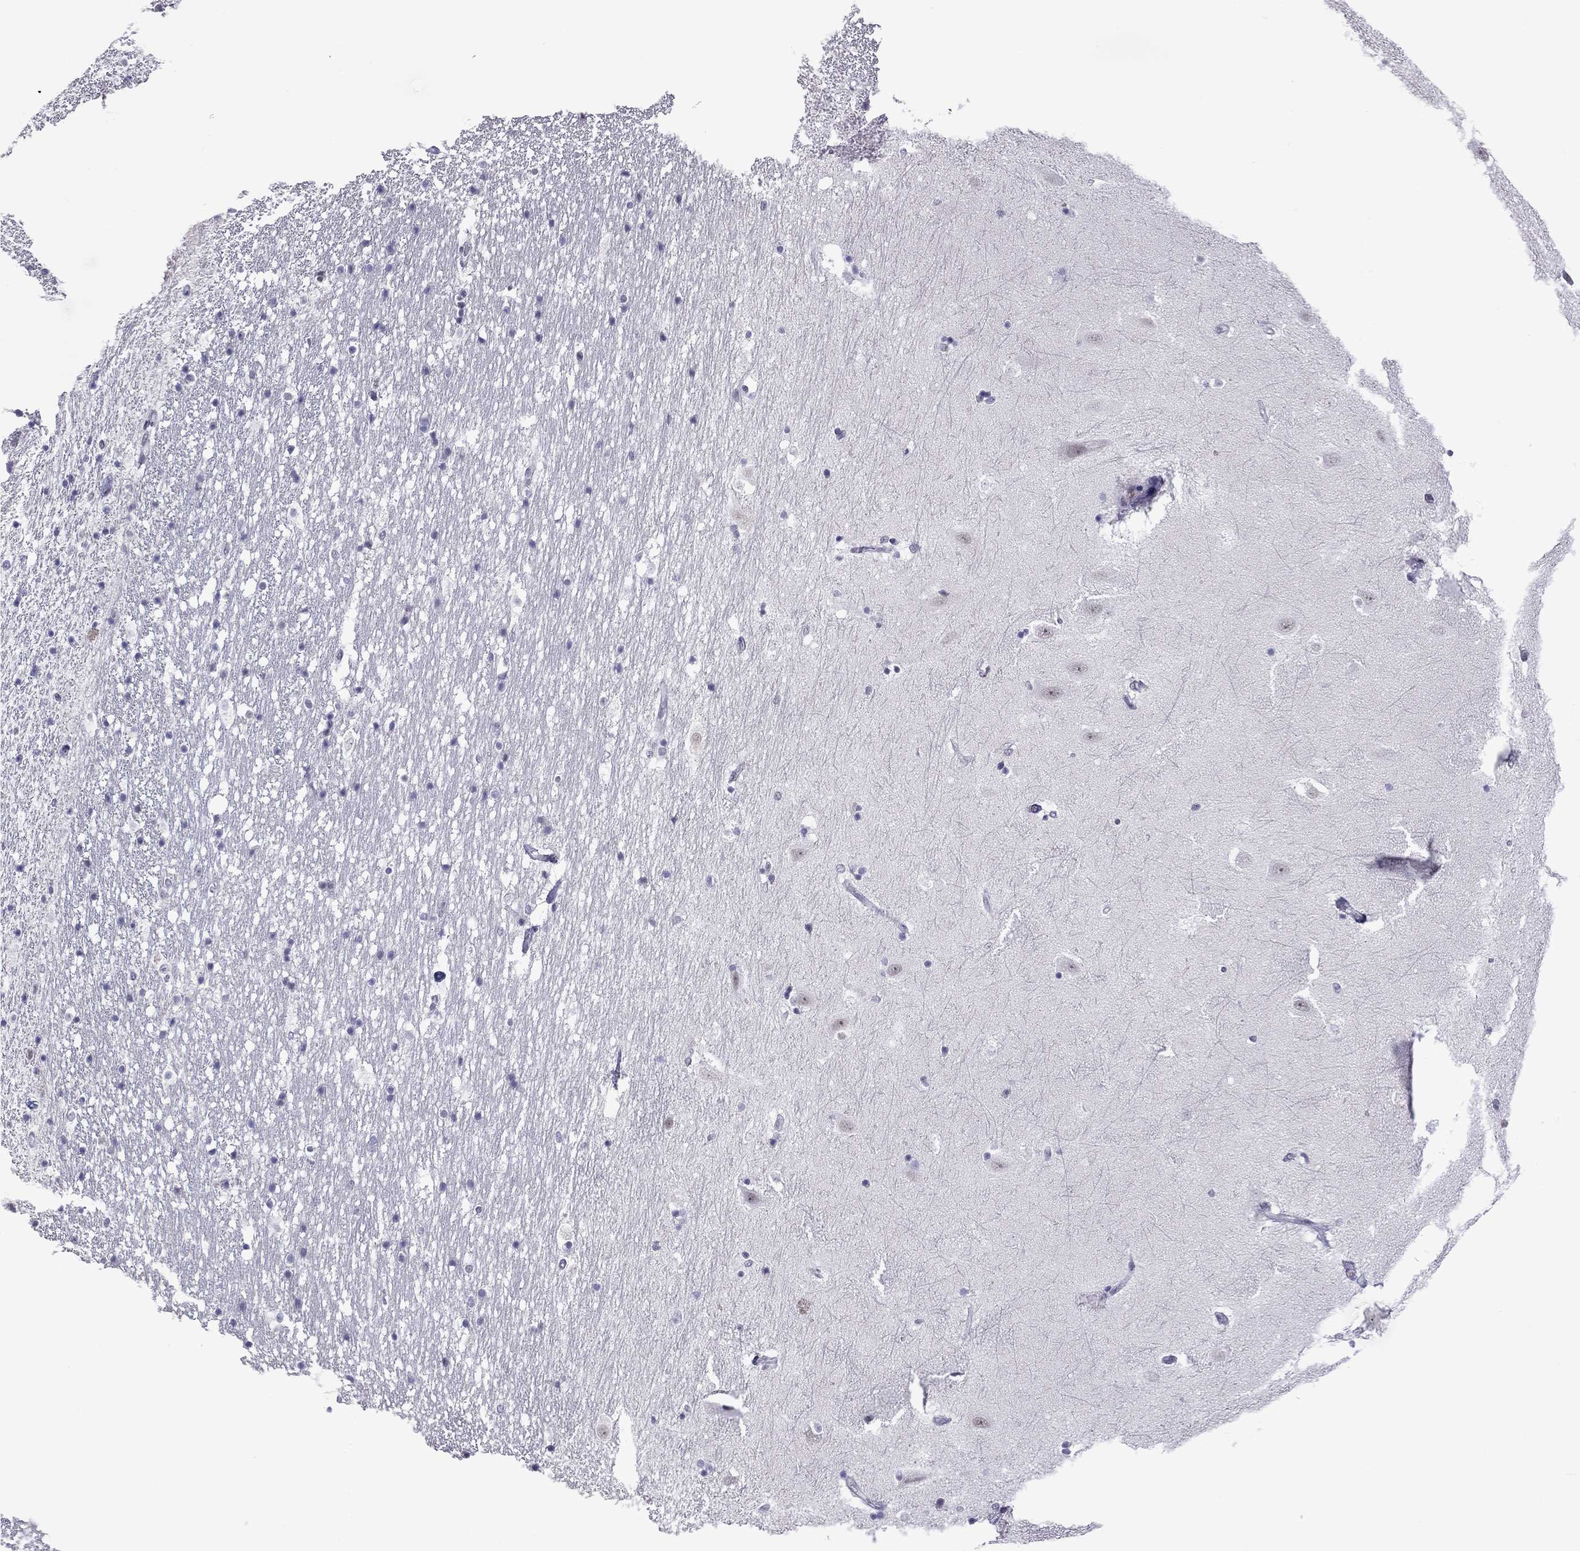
{"staining": {"intensity": "negative", "quantity": "none", "location": "none"}, "tissue": "hippocampus", "cell_type": "Glial cells", "image_type": "normal", "snomed": [{"axis": "morphology", "description": "Normal tissue, NOS"}, {"axis": "topography", "description": "Hippocampus"}], "caption": "Immunohistochemical staining of benign human hippocampus shows no significant staining in glial cells.", "gene": "PPP1R3A", "patient": {"sex": "male", "age": 49}}